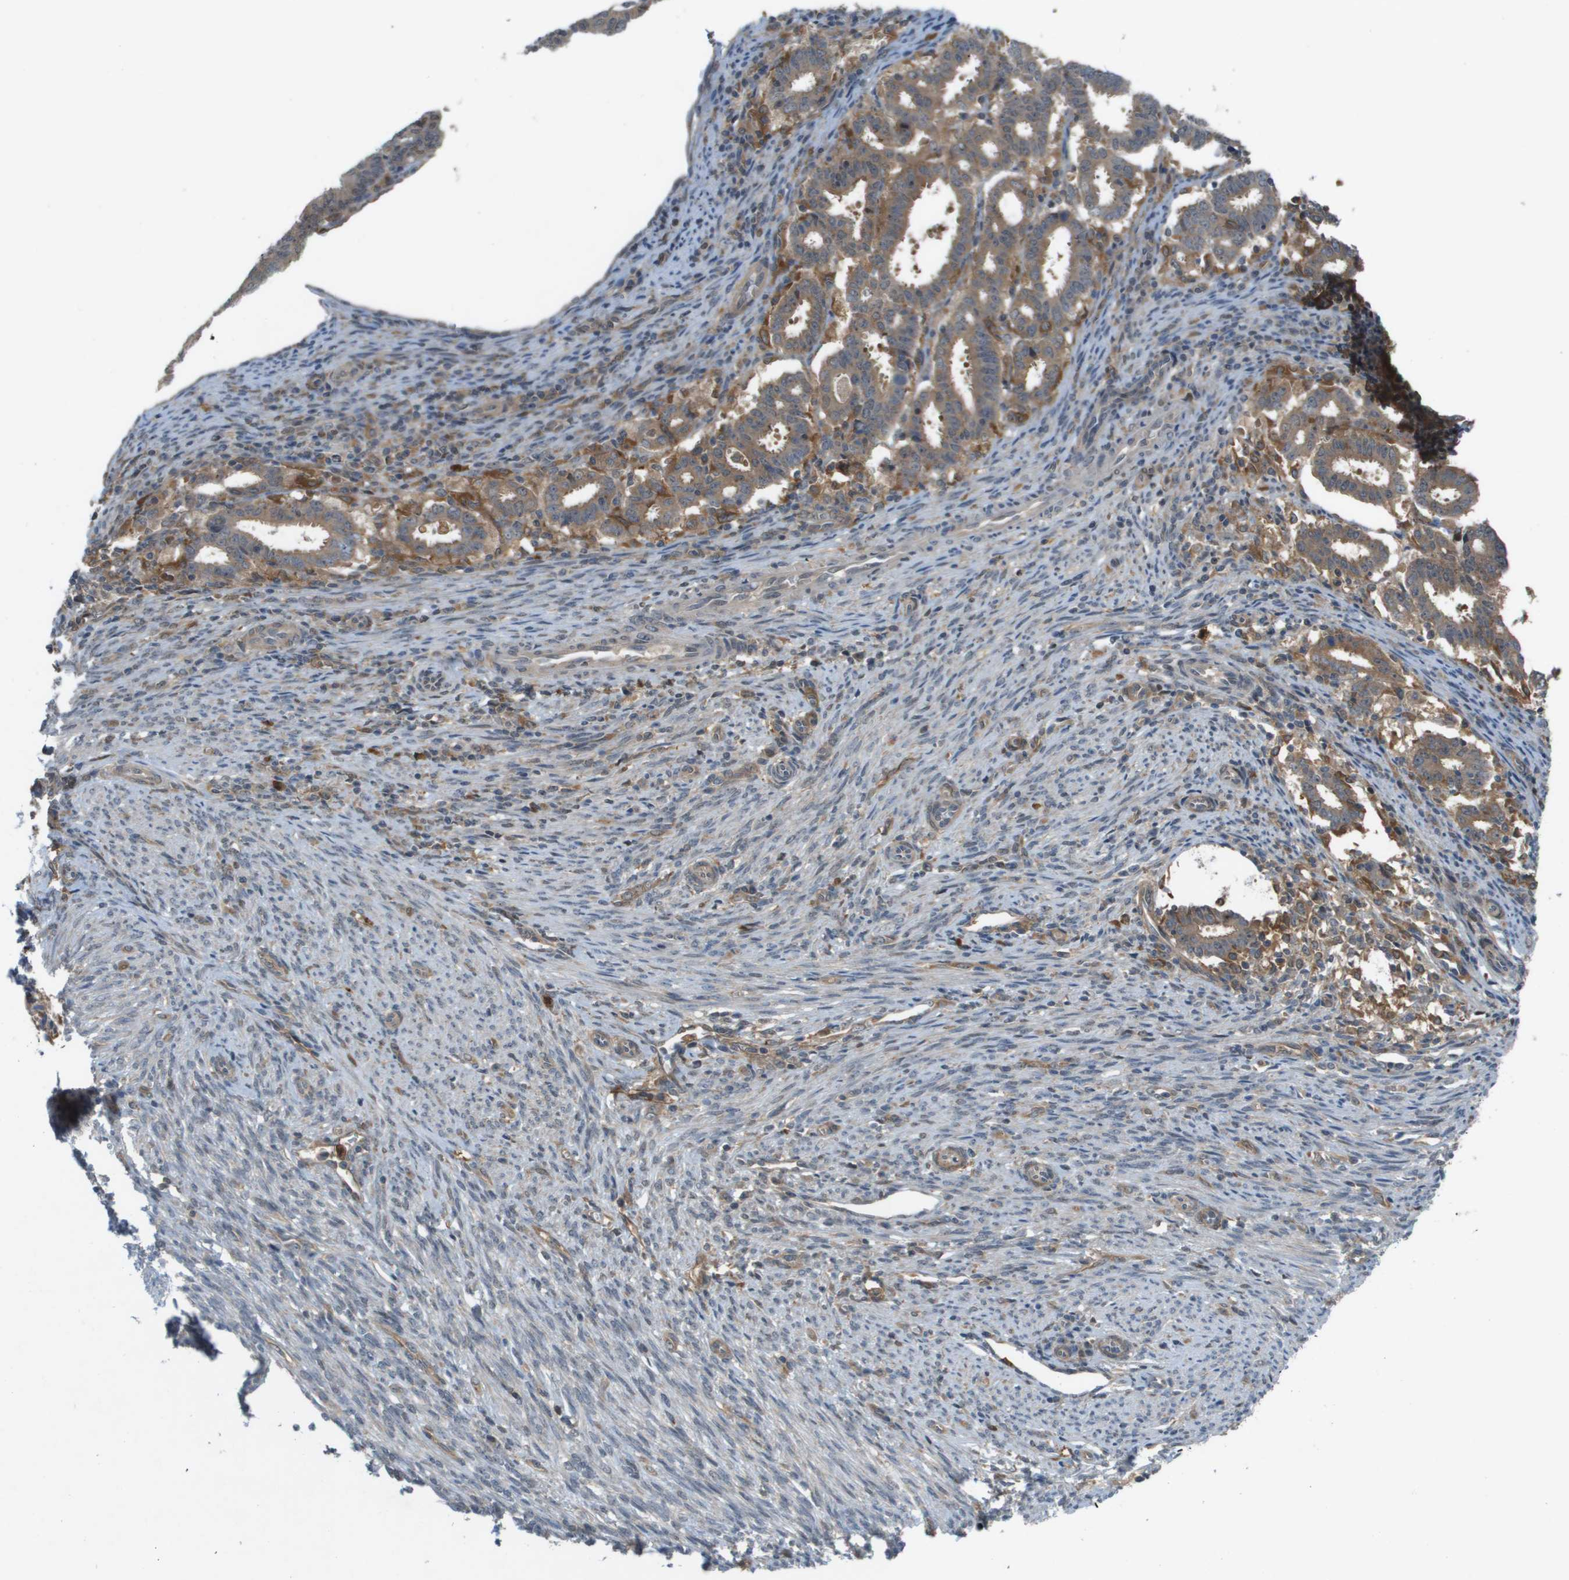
{"staining": {"intensity": "moderate", "quantity": ">75%", "location": "cytoplasmic/membranous"}, "tissue": "endometrial cancer", "cell_type": "Tumor cells", "image_type": "cancer", "snomed": [{"axis": "morphology", "description": "Adenocarcinoma, NOS"}, {"axis": "topography", "description": "Uterus"}], "caption": "Protein expression analysis of human endometrial cancer (adenocarcinoma) reveals moderate cytoplasmic/membranous expression in approximately >75% of tumor cells.", "gene": "PALD1", "patient": {"sex": "female", "age": 83}}